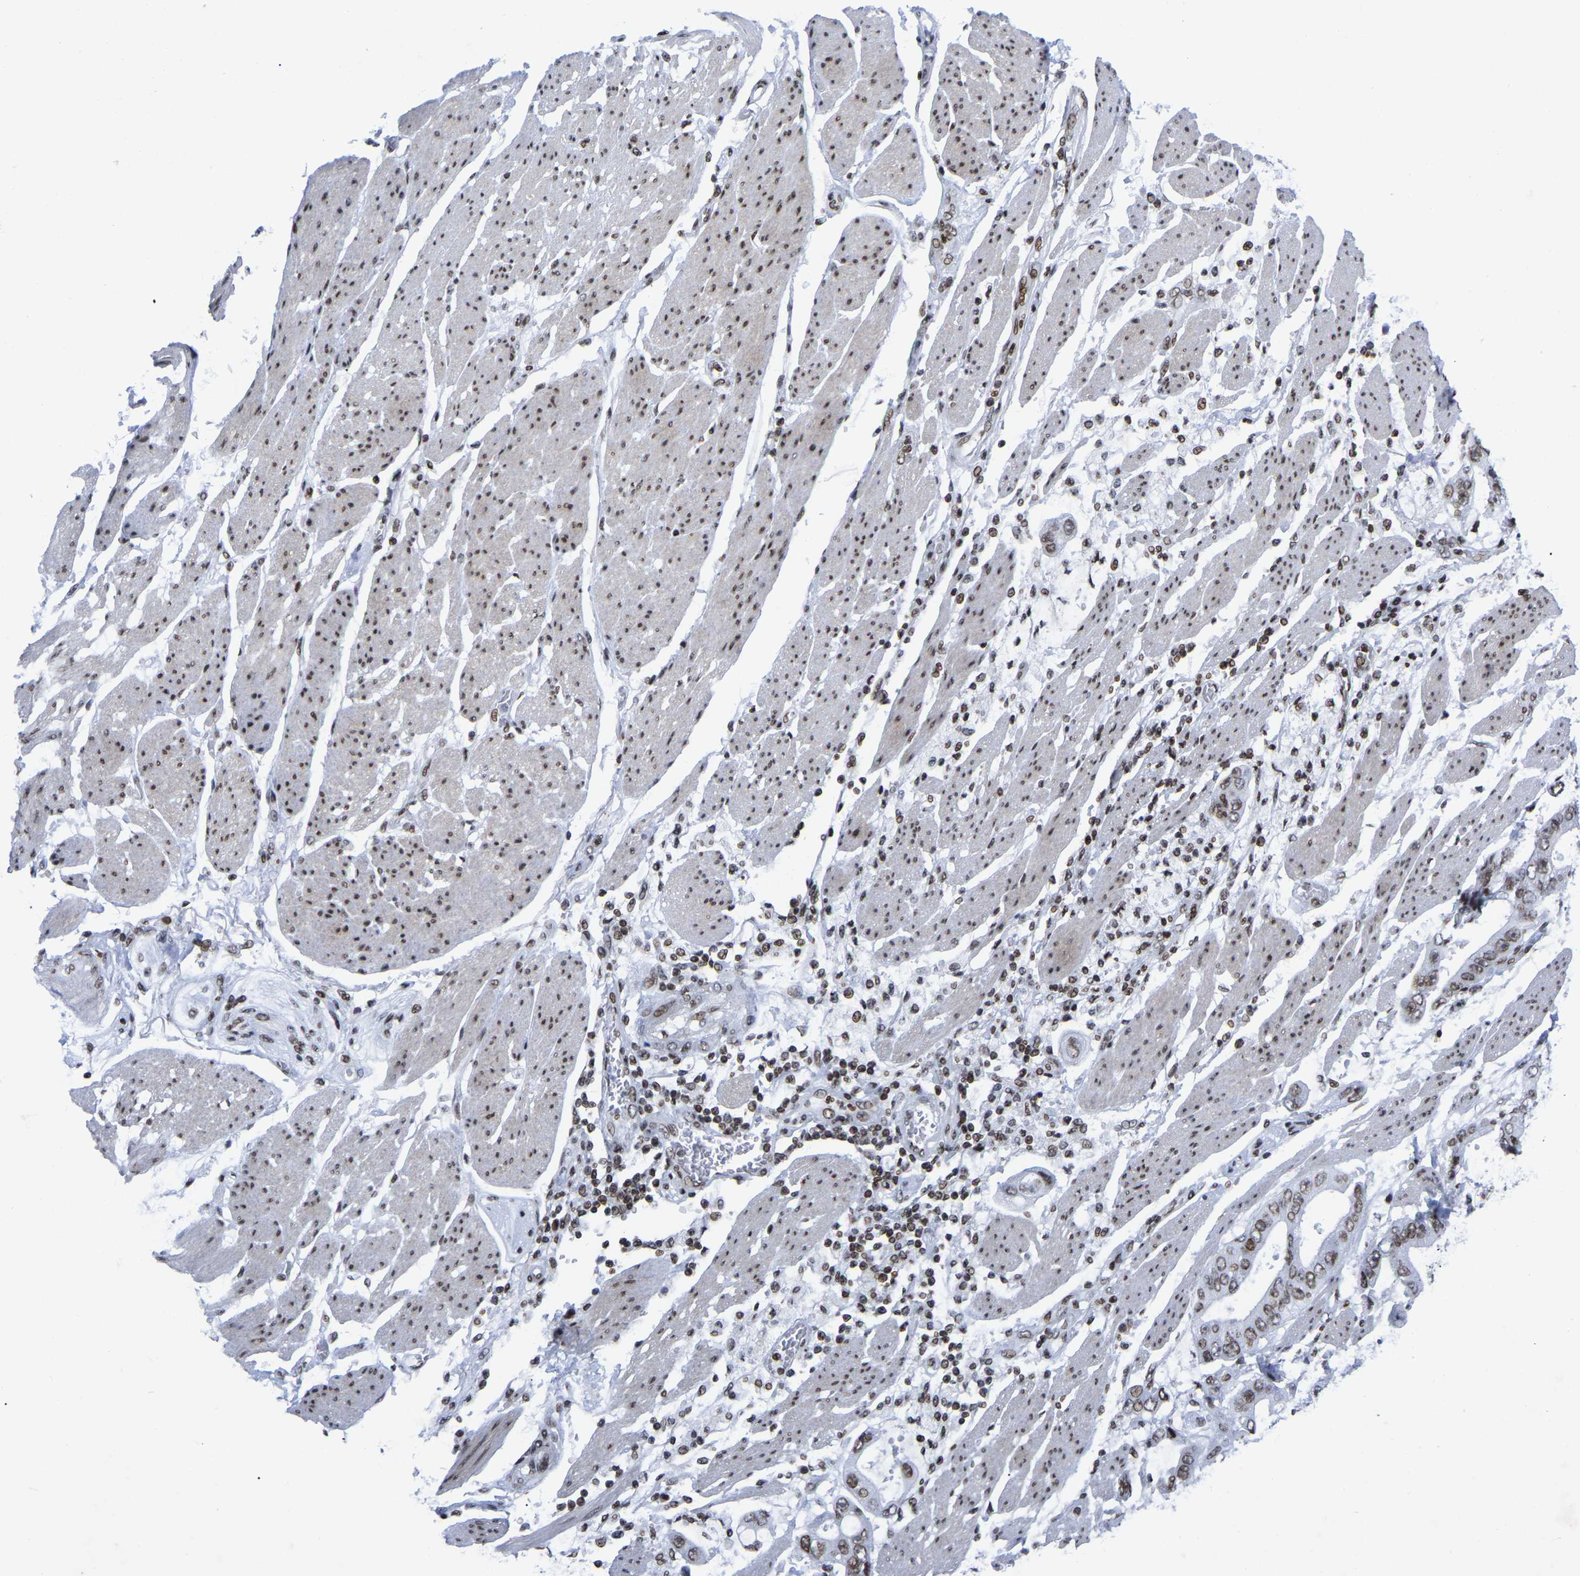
{"staining": {"intensity": "moderate", "quantity": ">75%", "location": "nuclear"}, "tissue": "stomach cancer", "cell_type": "Tumor cells", "image_type": "cancer", "snomed": [{"axis": "morphology", "description": "Normal tissue, NOS"}, {"axis": "morphology", "description": "Adenocarcinoma, NOS"}, {"axis": "topography", "description": "Stomach"}], "caption": "Stomach cancer (adenocarcinoma) stained with a protein marker shows moderate staining in tumor cells.", "gene": "PRCC", "patient": {"sex": "male", "age": 62}}